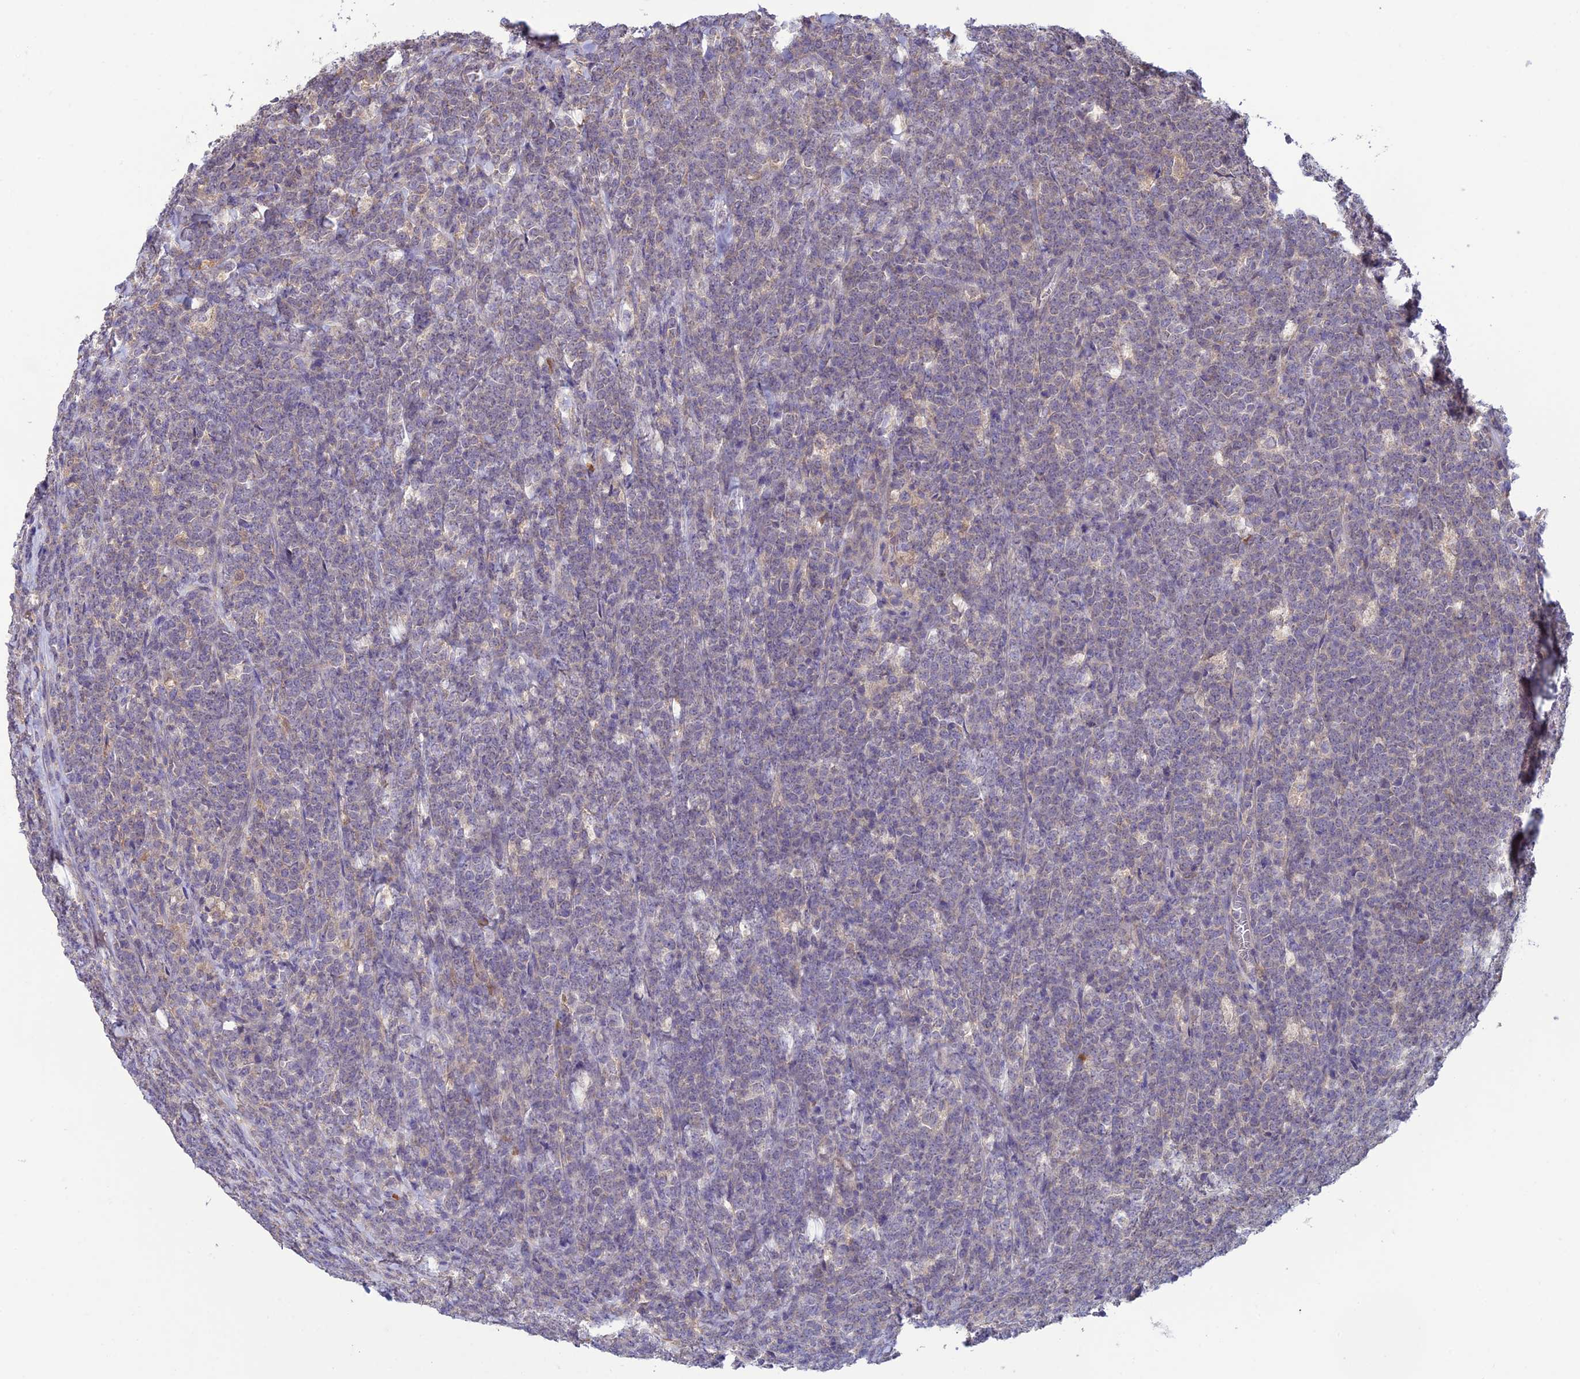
{"staining": {"intensity": "weak", "quantity": "<25%", "location": "cytoplasmic/membranous"}, "tissue": "lymphoma", "cell_type": "Tumor cells", "image_type": "cancer", "snomed": [{"axis": "morphology", "description": "Malignant lymphoma, non-Hodgkin's type, High grade"}, {"axis": "topography", "description": "Small intestine"}], "caption": "High magnification brightfield microscopy of high-grade malignant lymphoma, non-Hodgkin's type stained with DAB (brown) and counterstained with hematoxylin (blue): tumor cells show no significant staining.", "gene": "MRNIP", "patient": {"sex": "male", "age": 8}}